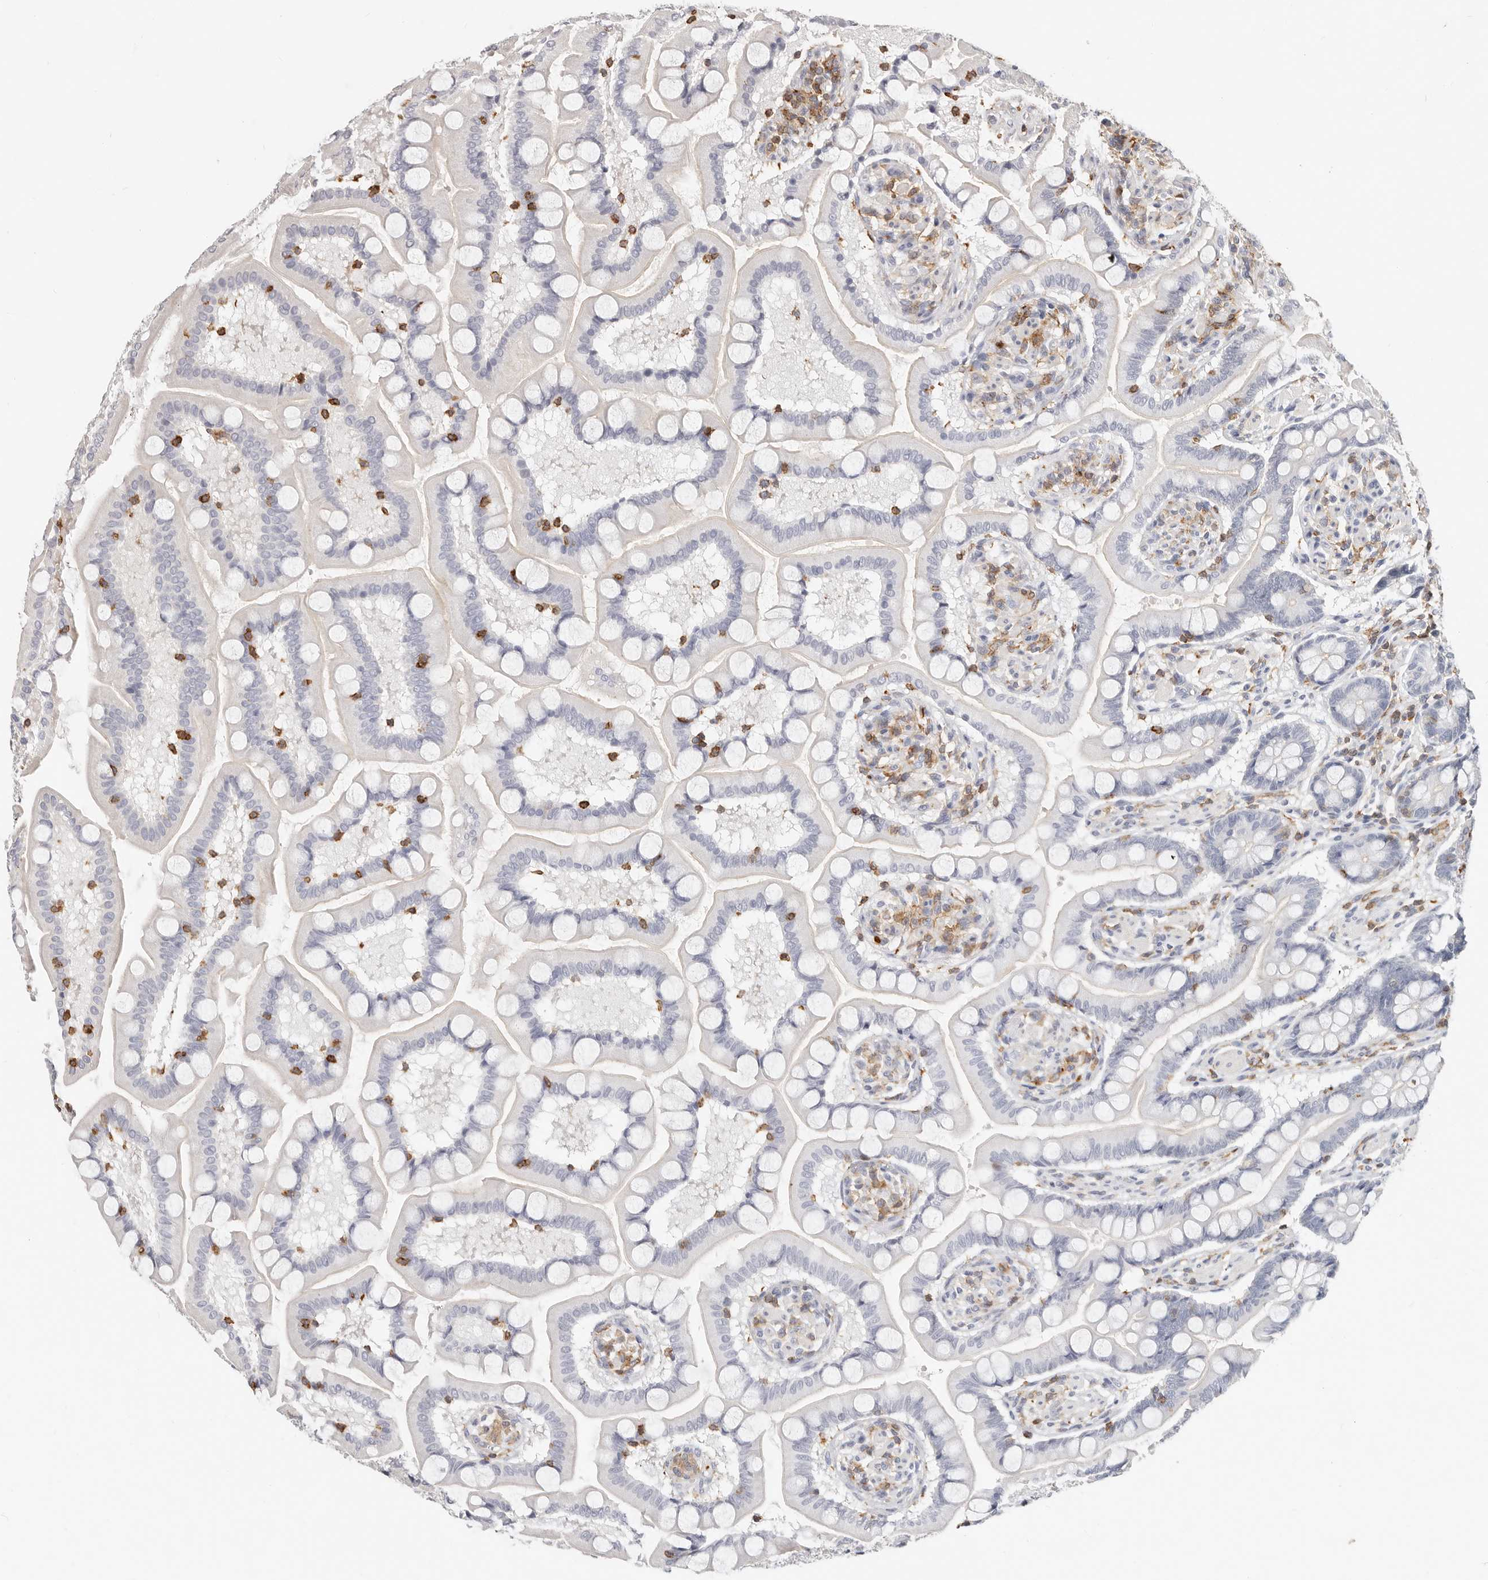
{"staining": {"intensity": "negative", "quantity": "none", "location": "none"}, "tissue": "small intestine", "cell_type": "Glandular cells", "image_type": "normal", "snomed": [{"axis": "morphology", "description": "Normal tissue, NOS"}, {"axis": "topography", "description": "Small intestine"}], "caption": "This photomicrograph is of normal small intestine stained with immunohistochemistry to label a protein in brown with the nuclei are counter-stained blue. There is no expression in glandular cells.", "gene": "TMEM63B", "patient": {"sex": "male", "age": 41}}